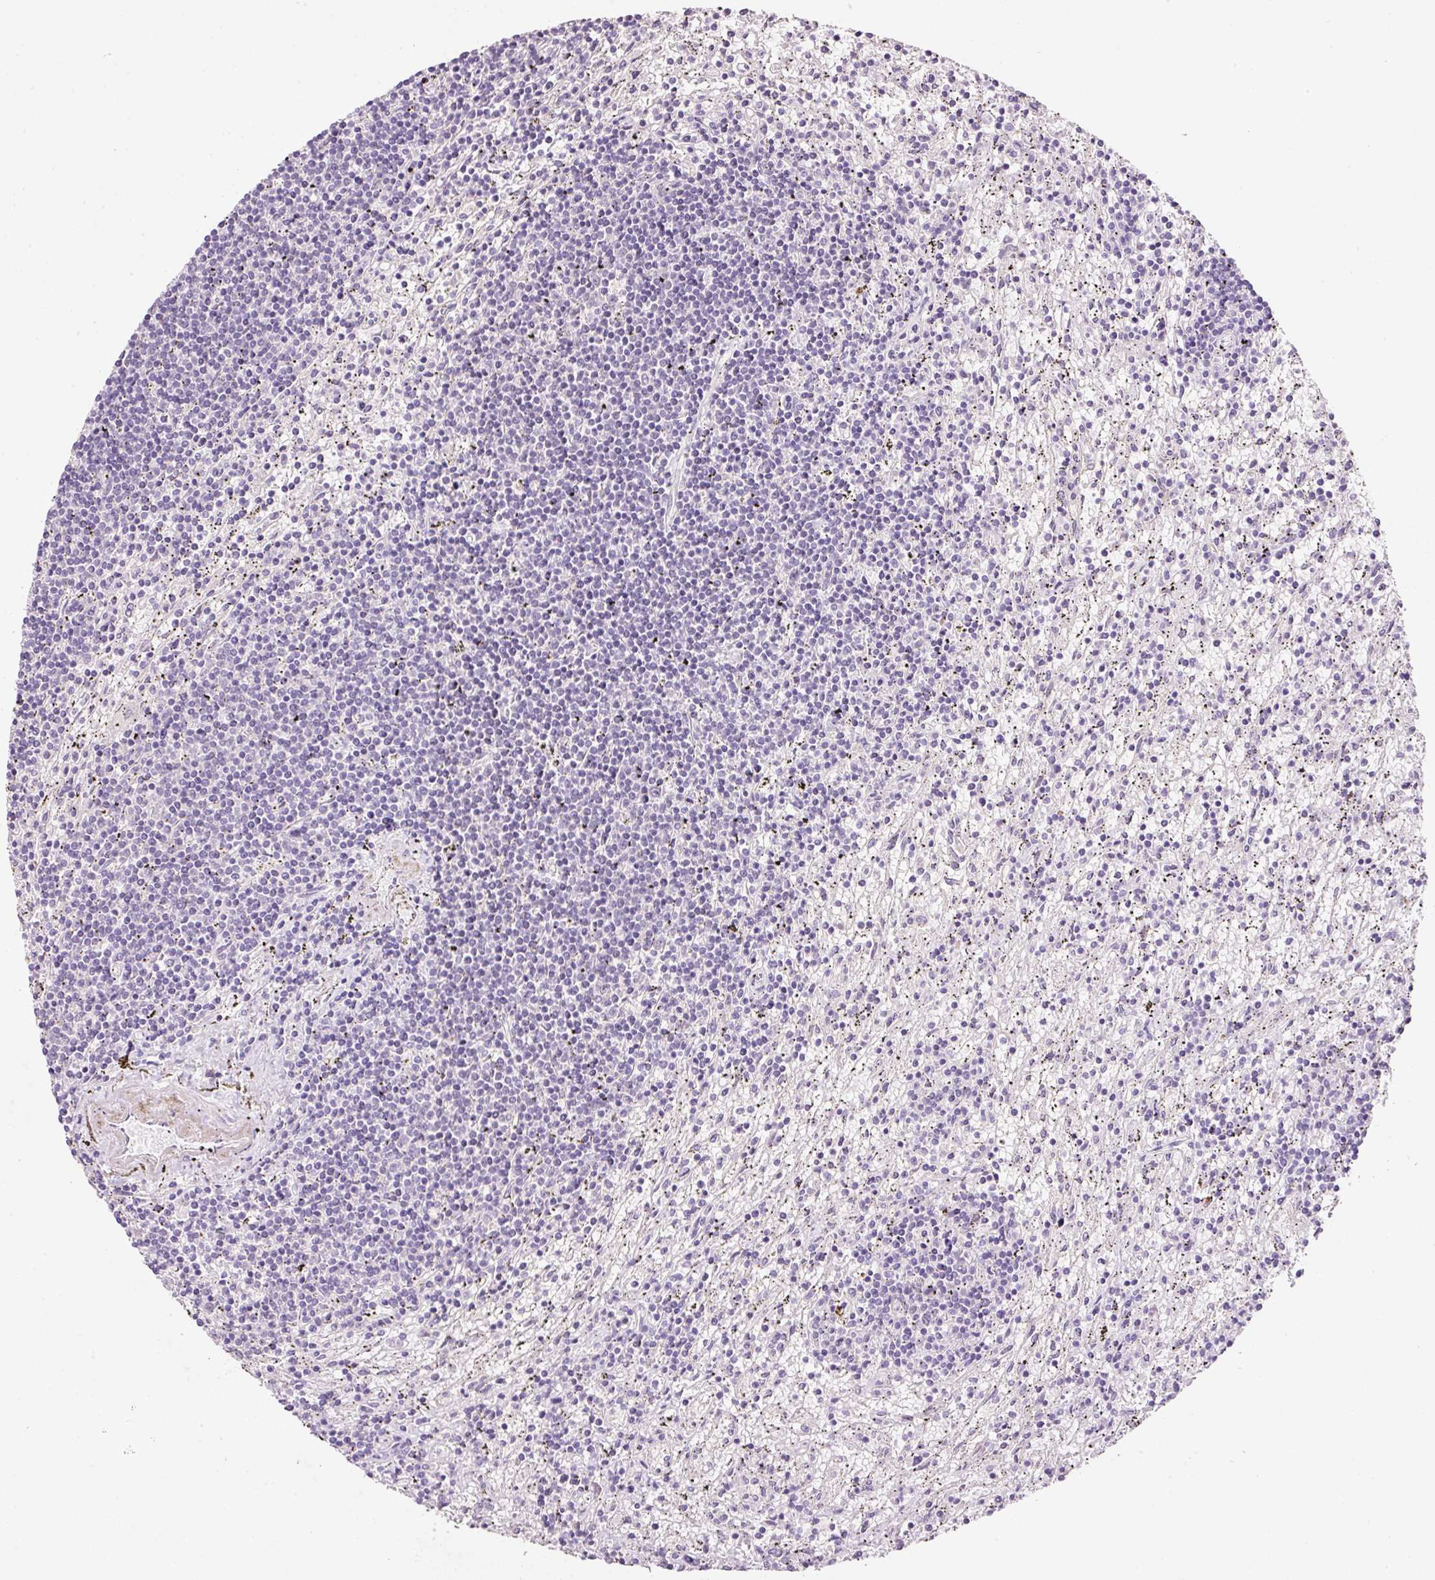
{"staining": {"intensity": "negative", "quantity": "none", "location": "none"}, "tissue": "lymphoma", "cell_type": "Tumor cells", "image_type": "cancer", "snomed": [{"axis": "morphology", "description": "Malignant lymphoma, non-Hodgkin's type, Low grade"}, {"axis": "topography", "description": "Spleen"}], "caption": "This is a image of immunohistochemistry (IHC) staining of lymphoma, which shows no positivity in tumor cells. The staining was performed using DAB to visualize the protein expression in brown, while the nuclei were stained in blue with hematoxylin (Magnification: 20x).", "gene": "TENT5C", "patient": {"sex": "male", "age": 76}}